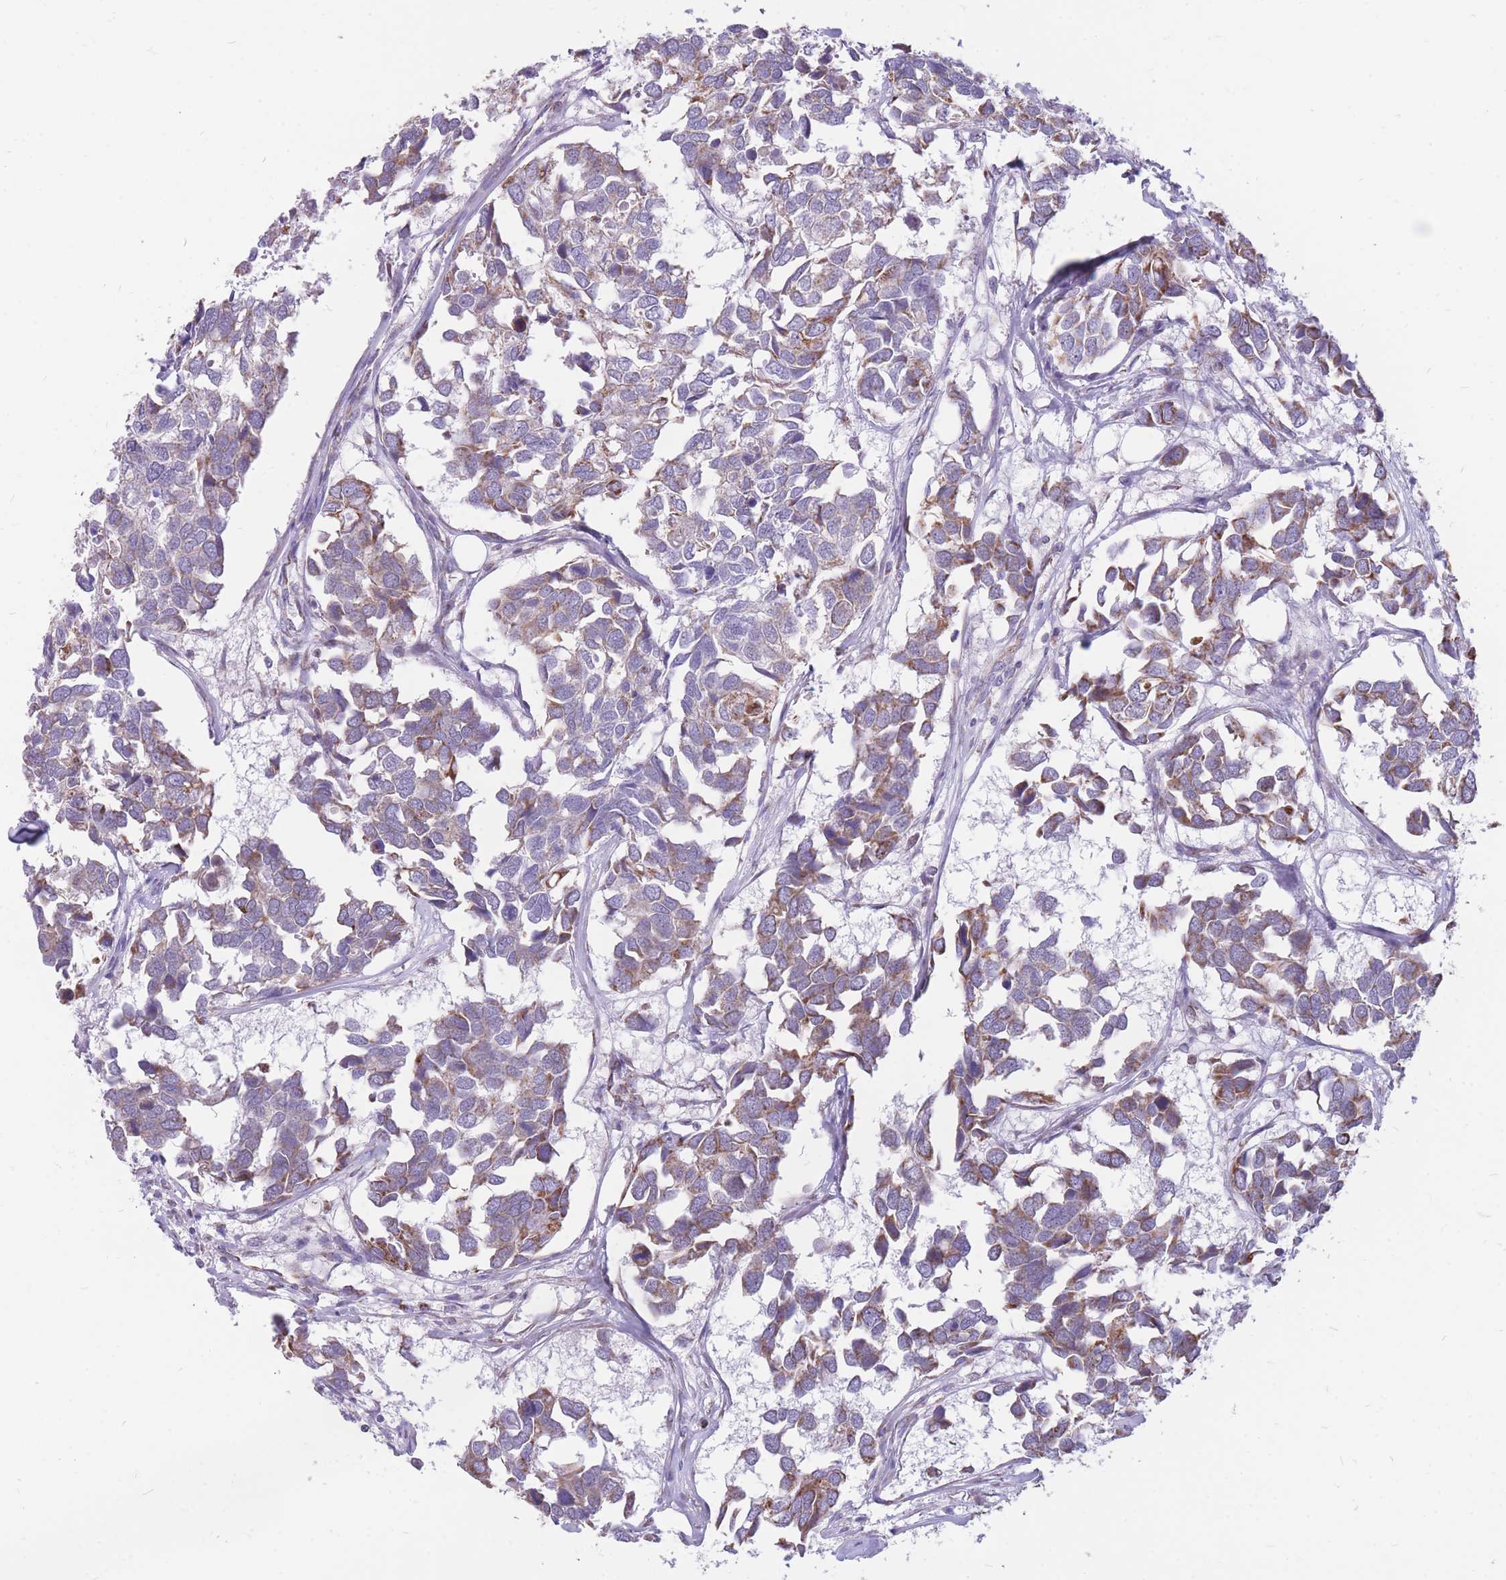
{"staining": {"intensity": "moderate", "quantity": "25%-75%", "location": "cytoplasmic/membranous"}, "tissue": "breast cancer", "cell_type": "Tumor cells", "image_type": "cancer", "snomed": [{"axis": "morphology", "description": "Duct carcinoma"}, {"axis": "topography", "description": "Breast"}], "caption": "Breast cancer tissue displays moderate cytoplasmic/membranous staining in about 25%-75% of tumor cells", "gene": "PCSK1", "patient": {"sex": "female", "age": 83}}